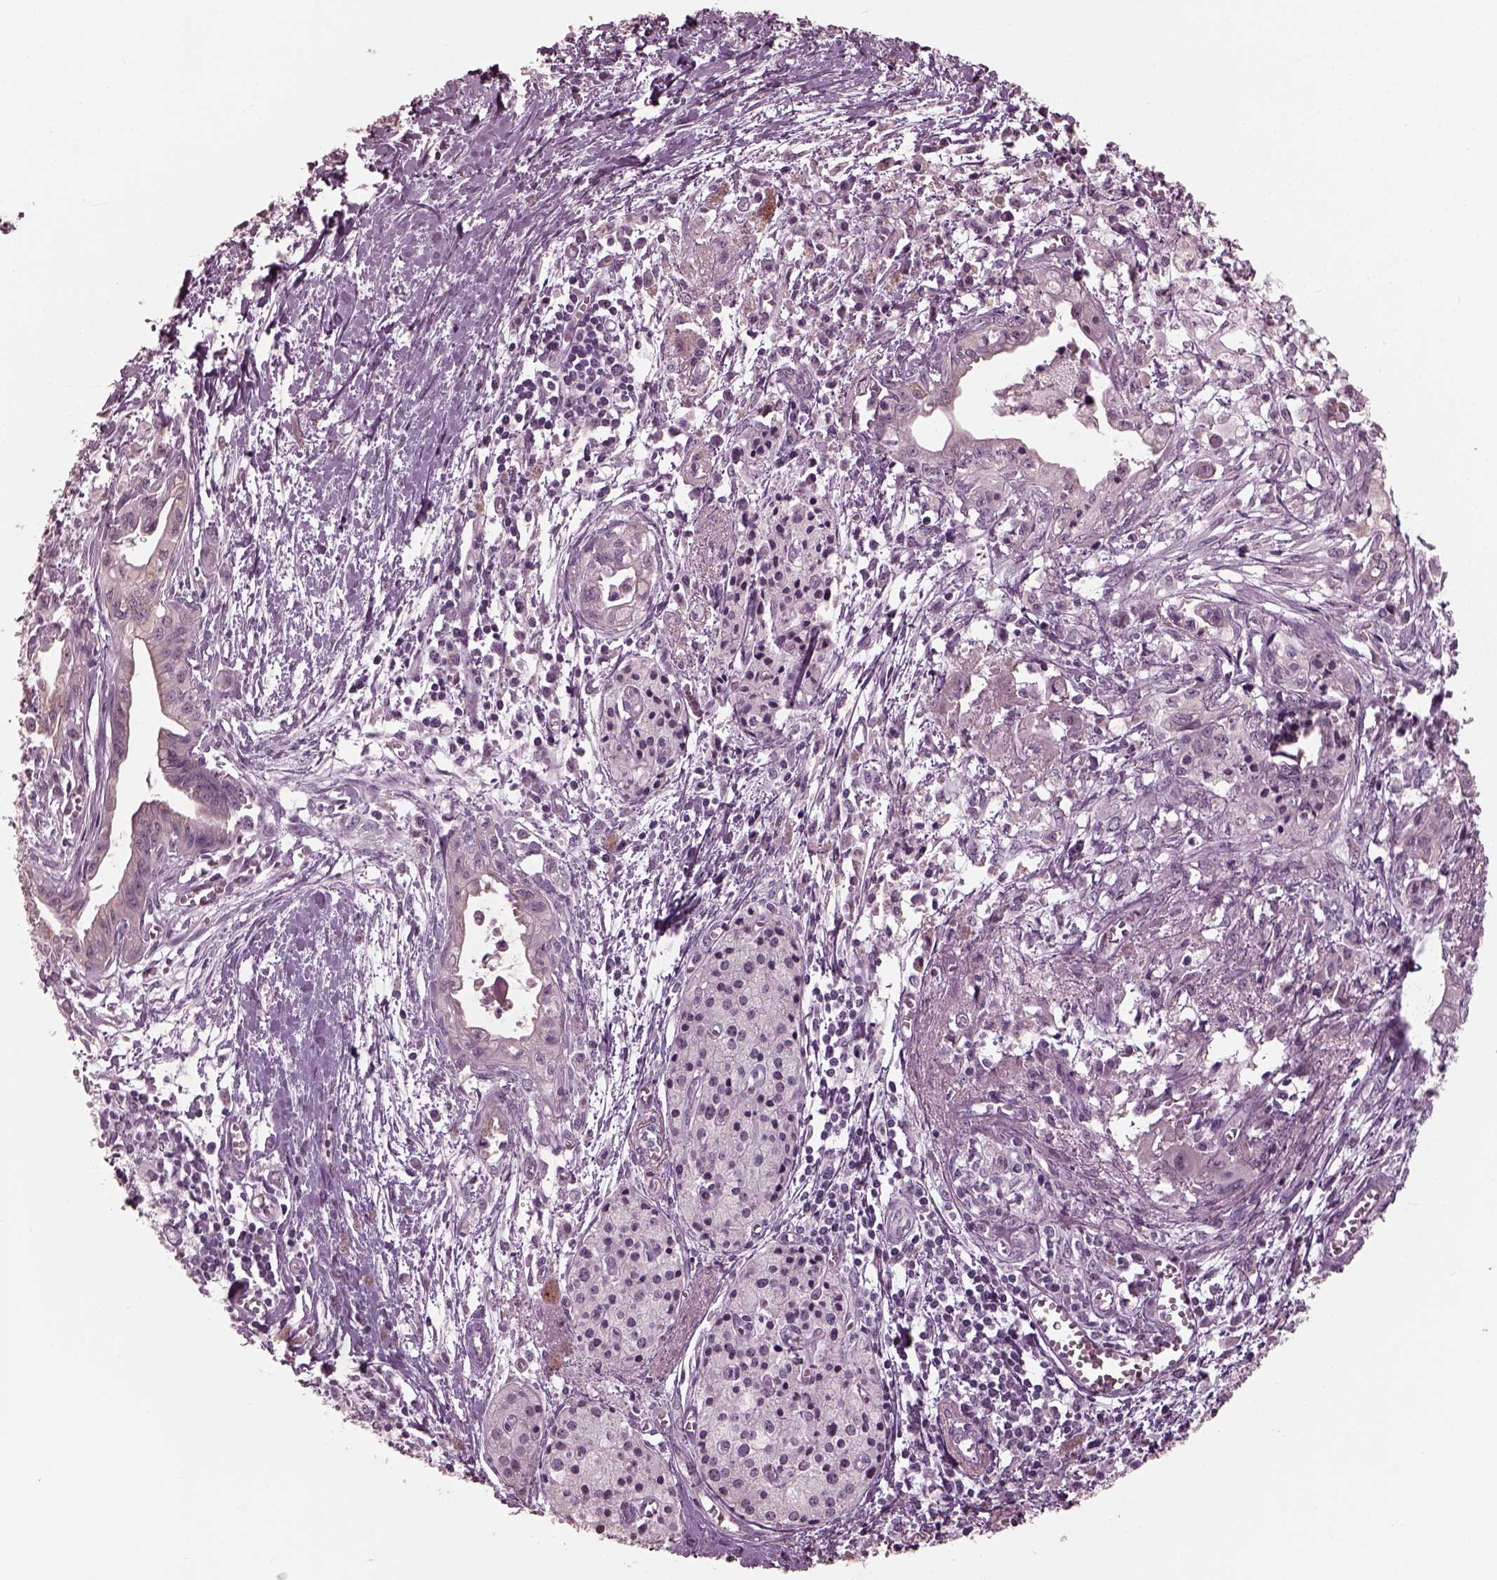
{"staining": {"intensity": "weak", "quantity": "<25%", "location": "cytoplasmic/membranous"}, "tissue": "pancreatic cancer", "cell_type": "Tumor cells", "image_type": "cancer", "snomed": [{"axis": "morphology", "description": "Adenocarcinoma, NOS"}, {"axis": "topography", "description": "Pancreas"}], "caption": "High power microscopy photomicrograph of an immunohistochemistry (IHC) image of adenocarcinoma (pancreatic), revealing no significant positivity in tumor cells.", "gene": "TSKS", "patient": {"sex": "female", "age": 61}}